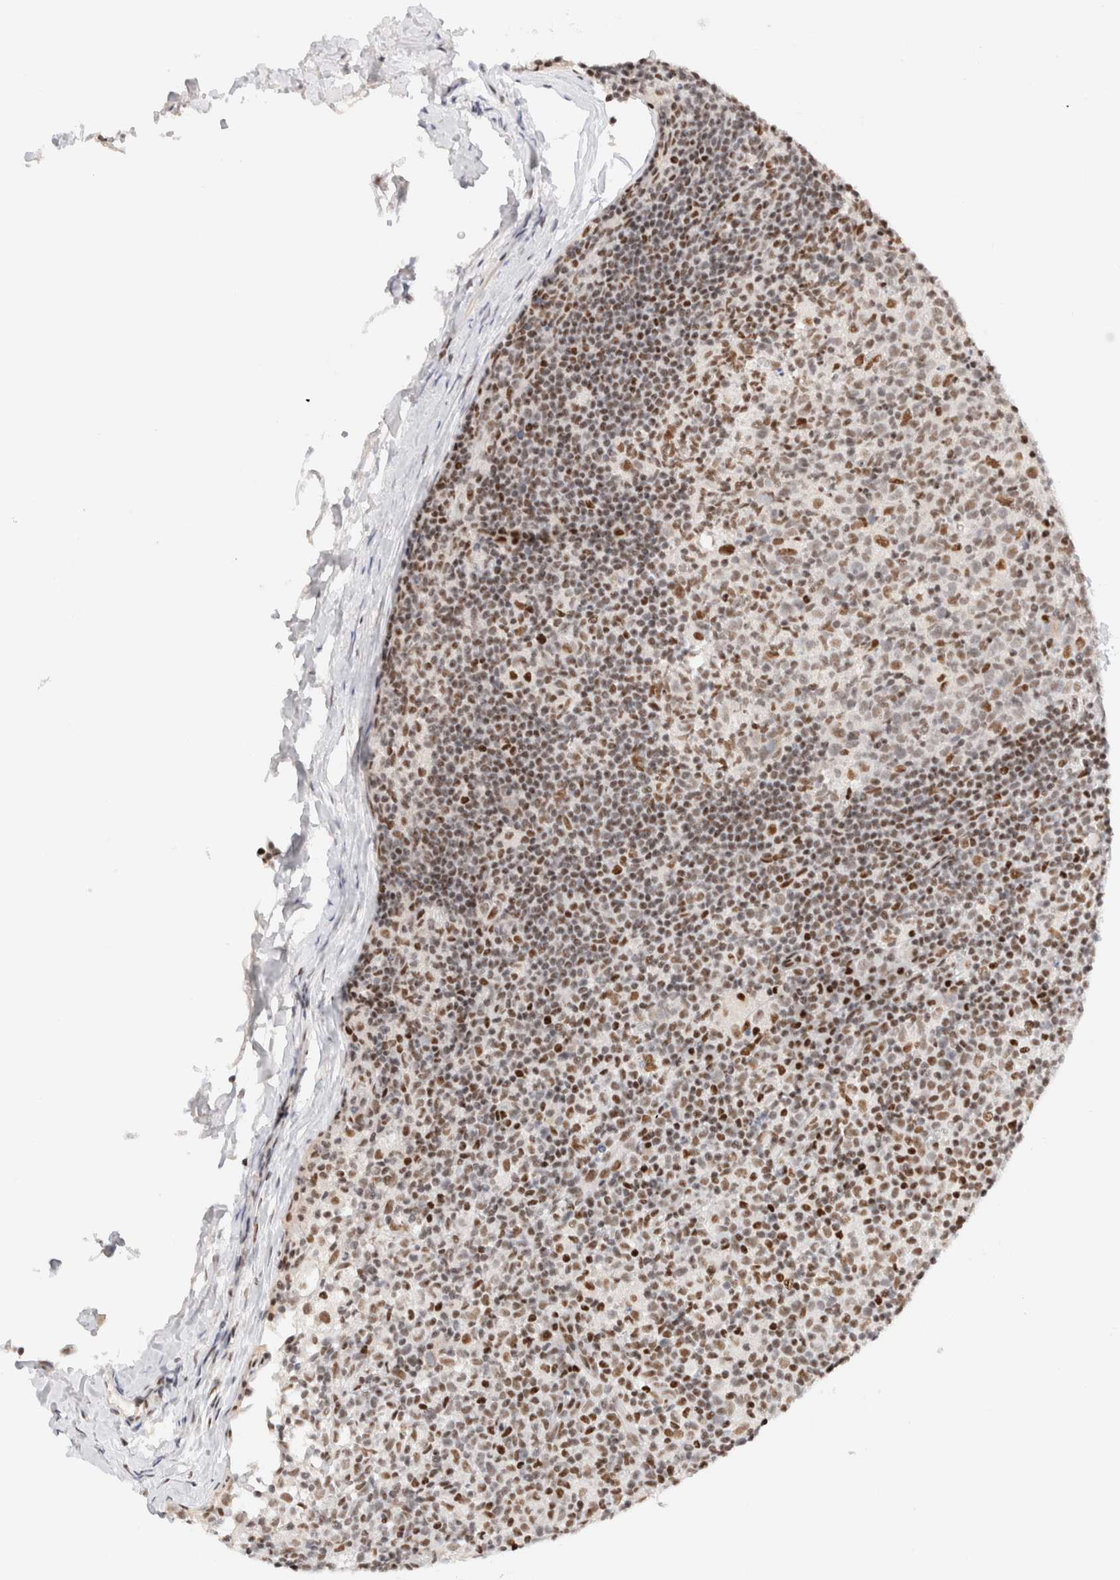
{"staining": {"intensity": "weak", "quantity": ">75%", "location": "nuclear"}, "tissue": "lymph node", "cell_type": "Germinal center cells", "image_type": "normal", "snomed": [{"axis": "morphology", "description": "Normal tissue, NOS"}, {"axis": "morphology", "description": "Inflammation, NOS"}, {"axis": "topography", "description": "Lymph node"}], "caption": "Protein staining demonstrates weak nuclear expression in approximately >75% of germinal center cells in benign lymph node. (brown staining indicates protein expression, while blue staining denotes nuclei).", "gene": "ZNF282", "patient": {"sex": "male", "age": 55}}